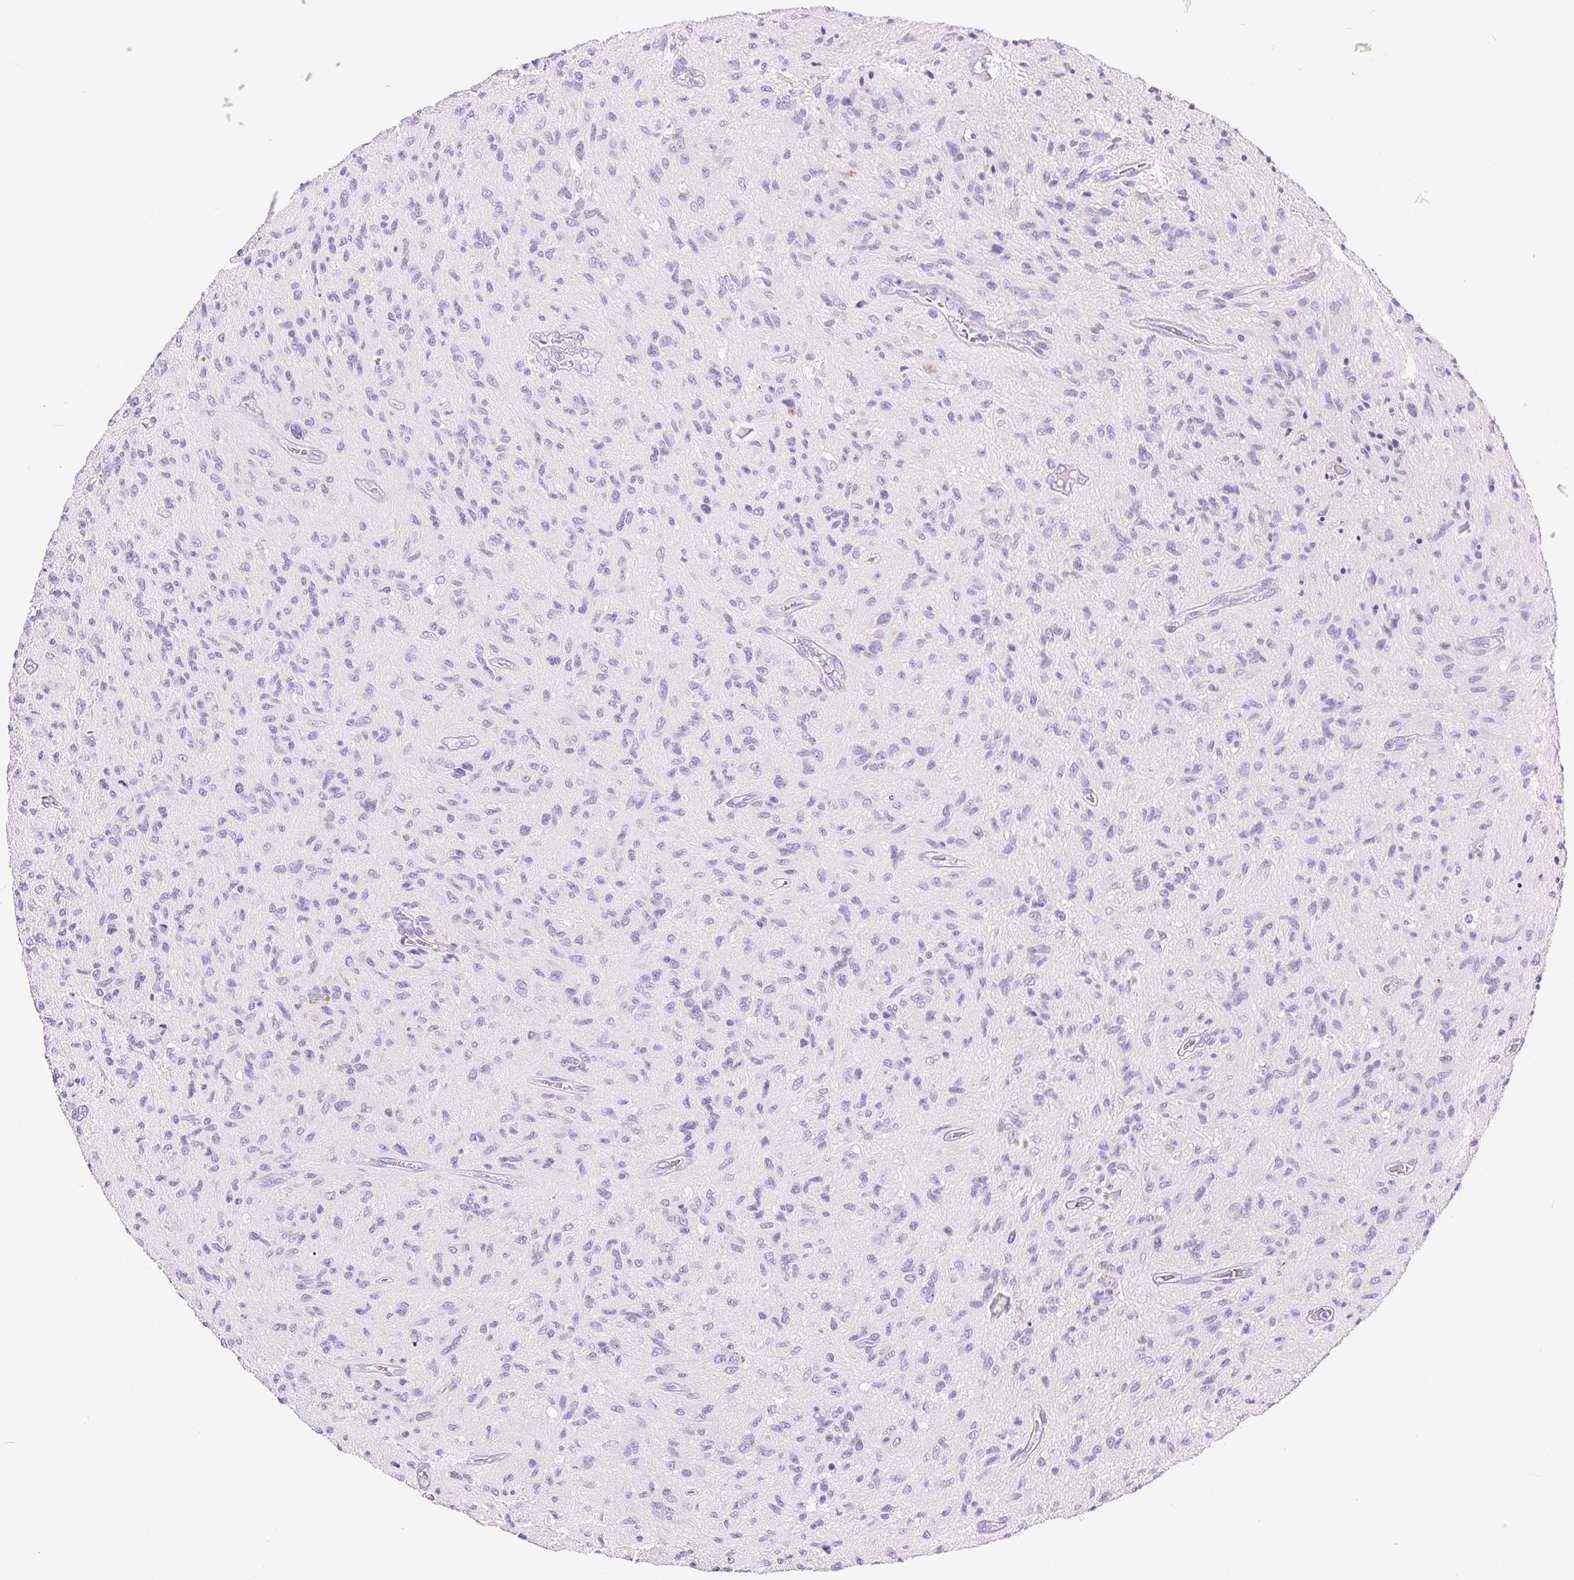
{"staining": {"intensity": "negative", "quantity": "none", "location": "none"}, "tissue": "glioma", "cell_type": "Tumor cells", "image_type": "cancer", "snomed": [{"axis": "morphology", "description": "Glioma, malignant, High grade"}, {"axis": "topography", "description": "Brain"}], "caption": "Human malignant glioma (high-grade) stained for a protein using immunohistochemistry demonstrates no expression in tumor cells.", "gene": "PNLIP", "patient": {"sex": "male", "age": 54}}